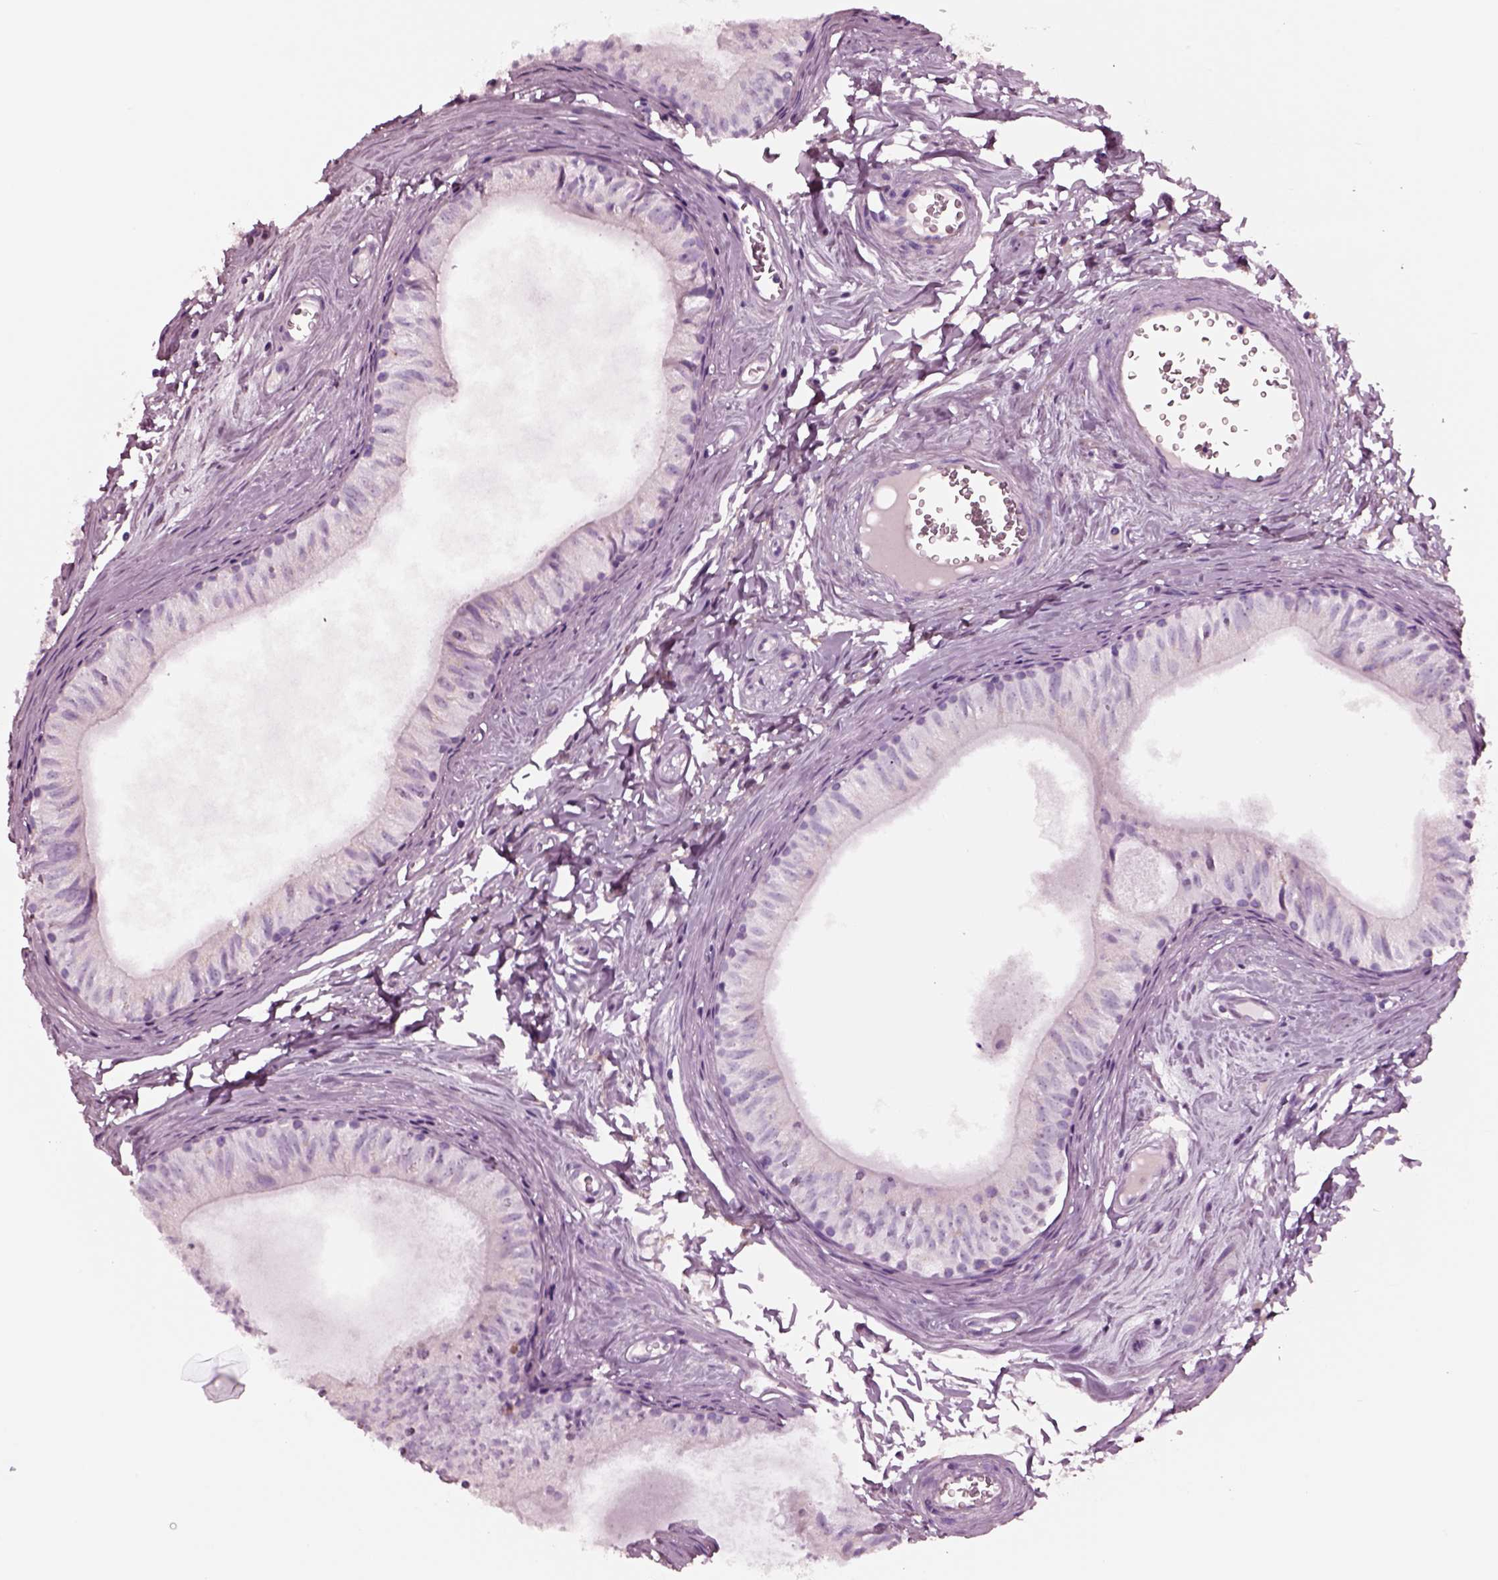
{"staining": {"intensity": "negative", "quantity": "none", "location": "none"}, "tissue": "epididymis", "cell_type": "Glandular cells", "image_type": "normal", "snomed": [{"axis": "morphology", "description": "Normal tissue, NOS"}, {"axis": "topography", "description": "Epididymis"}], "caption": "The immunohistochemistry (IHC) photomicrograph has no significant positivity in glandular cells of epididymis.", "gene": "NMRK2", "patient": {"sex": "male", "age": 52}}